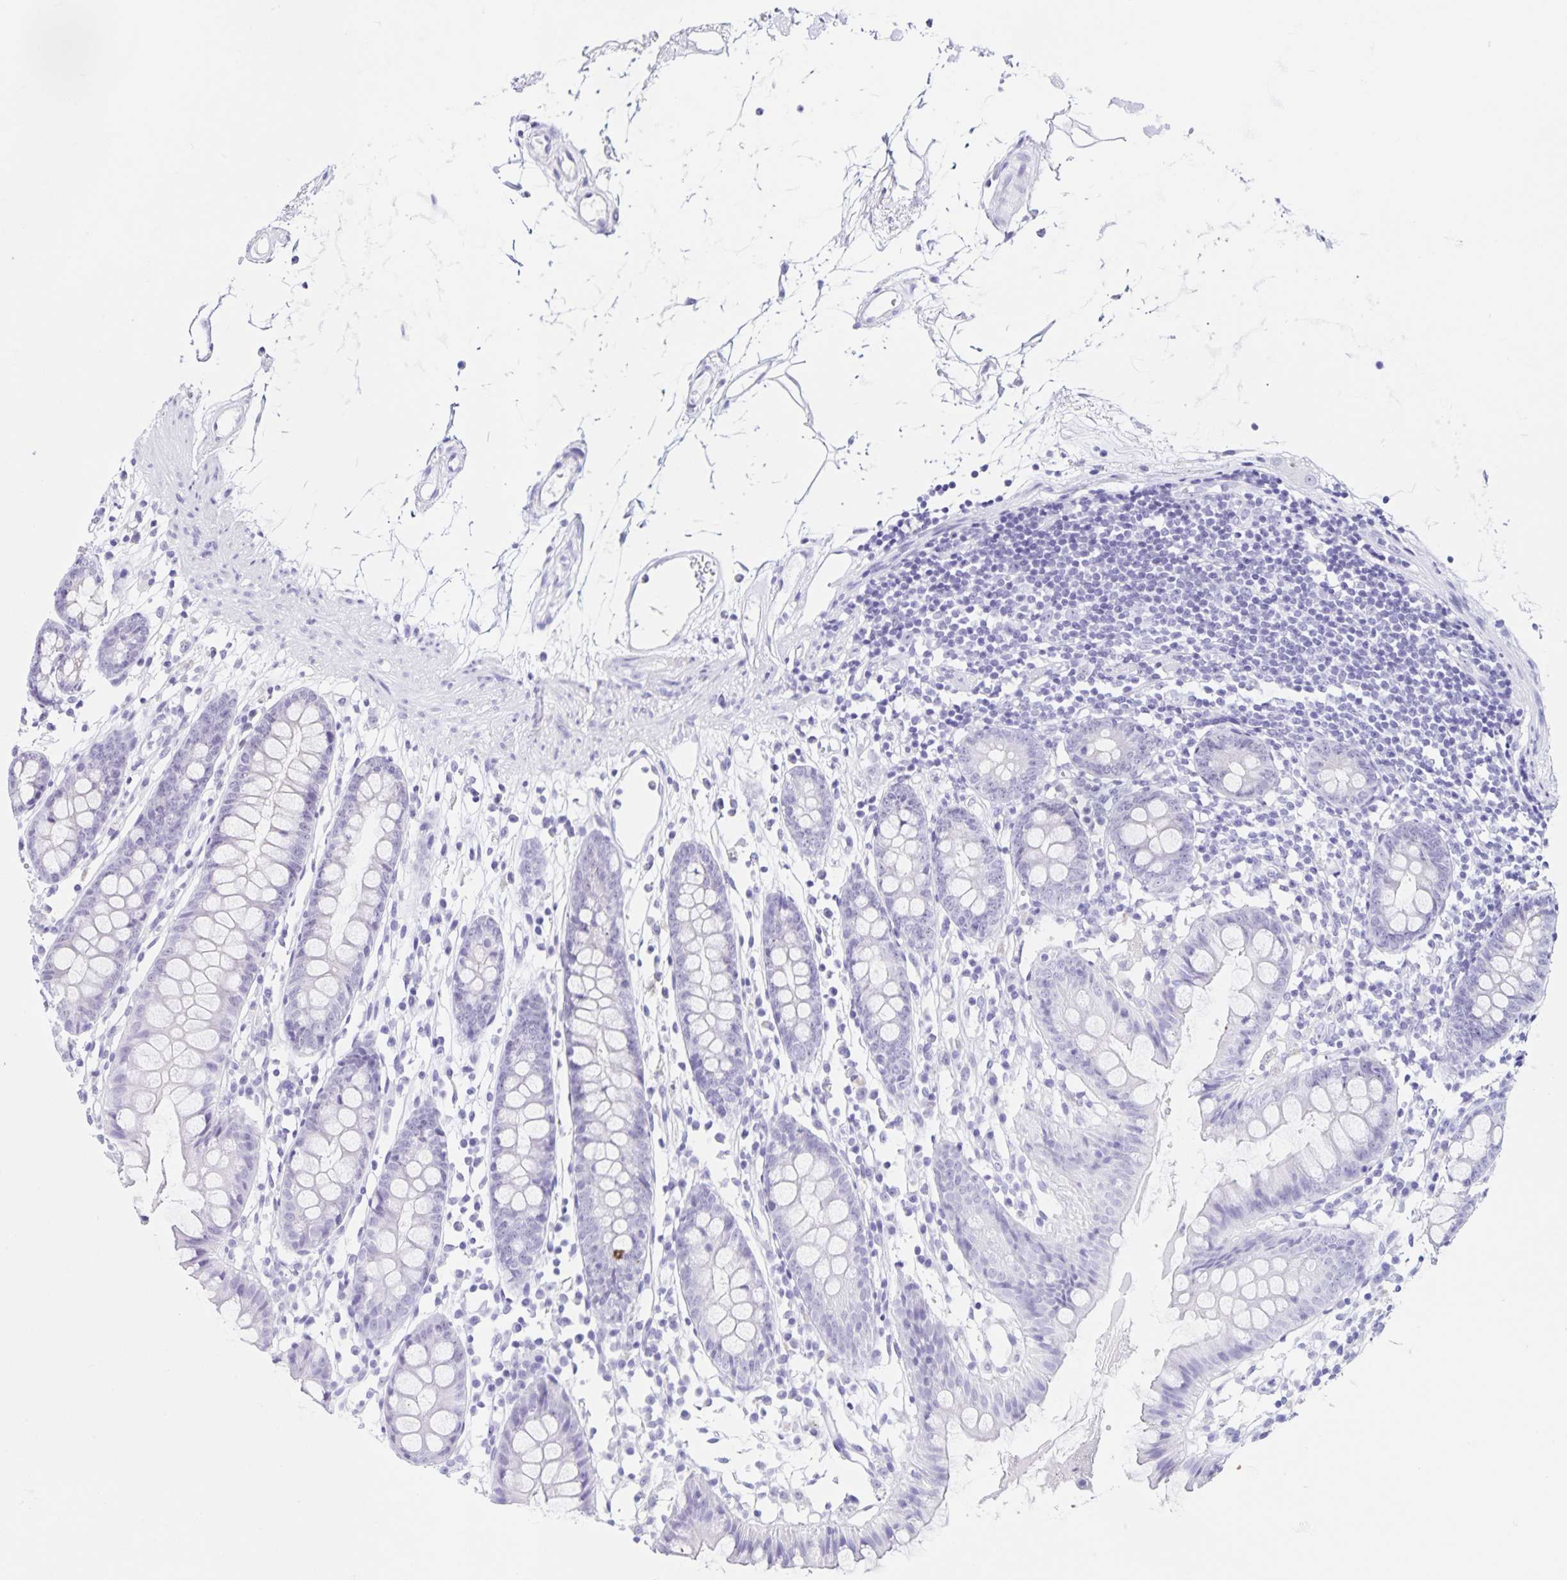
{"staining": {"intensity": "negative", "quantity": "none", "location": "none"}, "tissue": "colon", "cell_type": "Endothelial cells", "image_type": "normal", "snomed": [{"axis": "morphology", "description": "Normal tissue, NOS"}, {"axis": "topography", "description": "Colon"}], "caption": "Immunohistochemistry (IHC) of normal colon exhibits no positivity in endothelial cells. (IHC, brightfield microscopy, high magnification).", "gene": "FAM170A", "patient": {"sex": "female", "age": 84}}